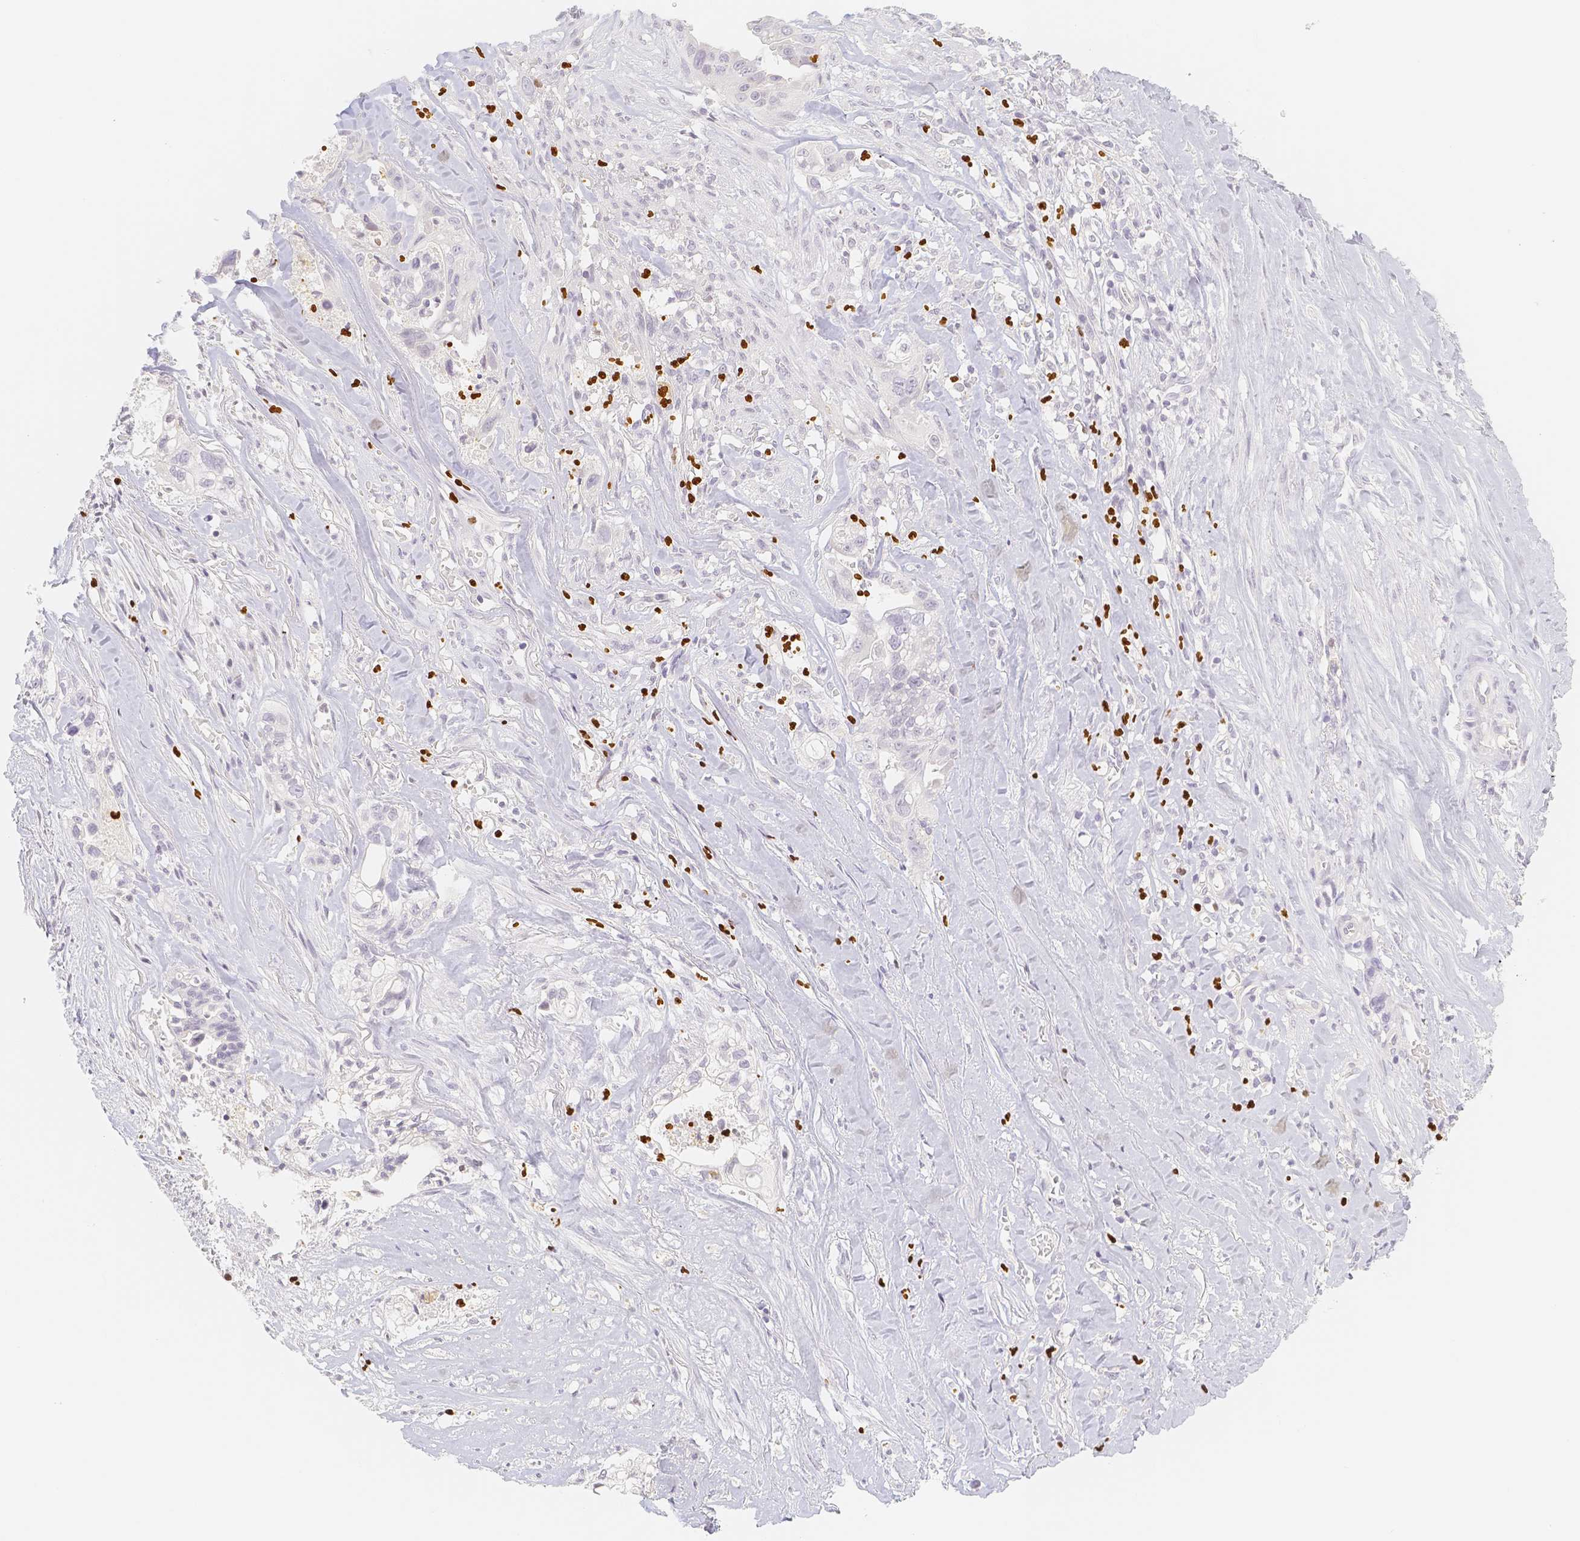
{"staining": {"intensity": "negative", "quantity": "none", "location": "none"}, "tissue": "liver cancer", "cell_type": "Tumor cells", "image_type": "cancer", "snomed": [{"axis": "morphology", "description": "Cholangiocarcinoma"}, {"axis": "topography", "description": "Liver"}], "caption": "Immunohistochemistry (IHC) histopathology image of liver cholangiocarcinoma stained for a protein (brown), which exhibits no expression in tumor cells.", "gene": "PADI4", "patient": {"sex": "female", "age": 70}}